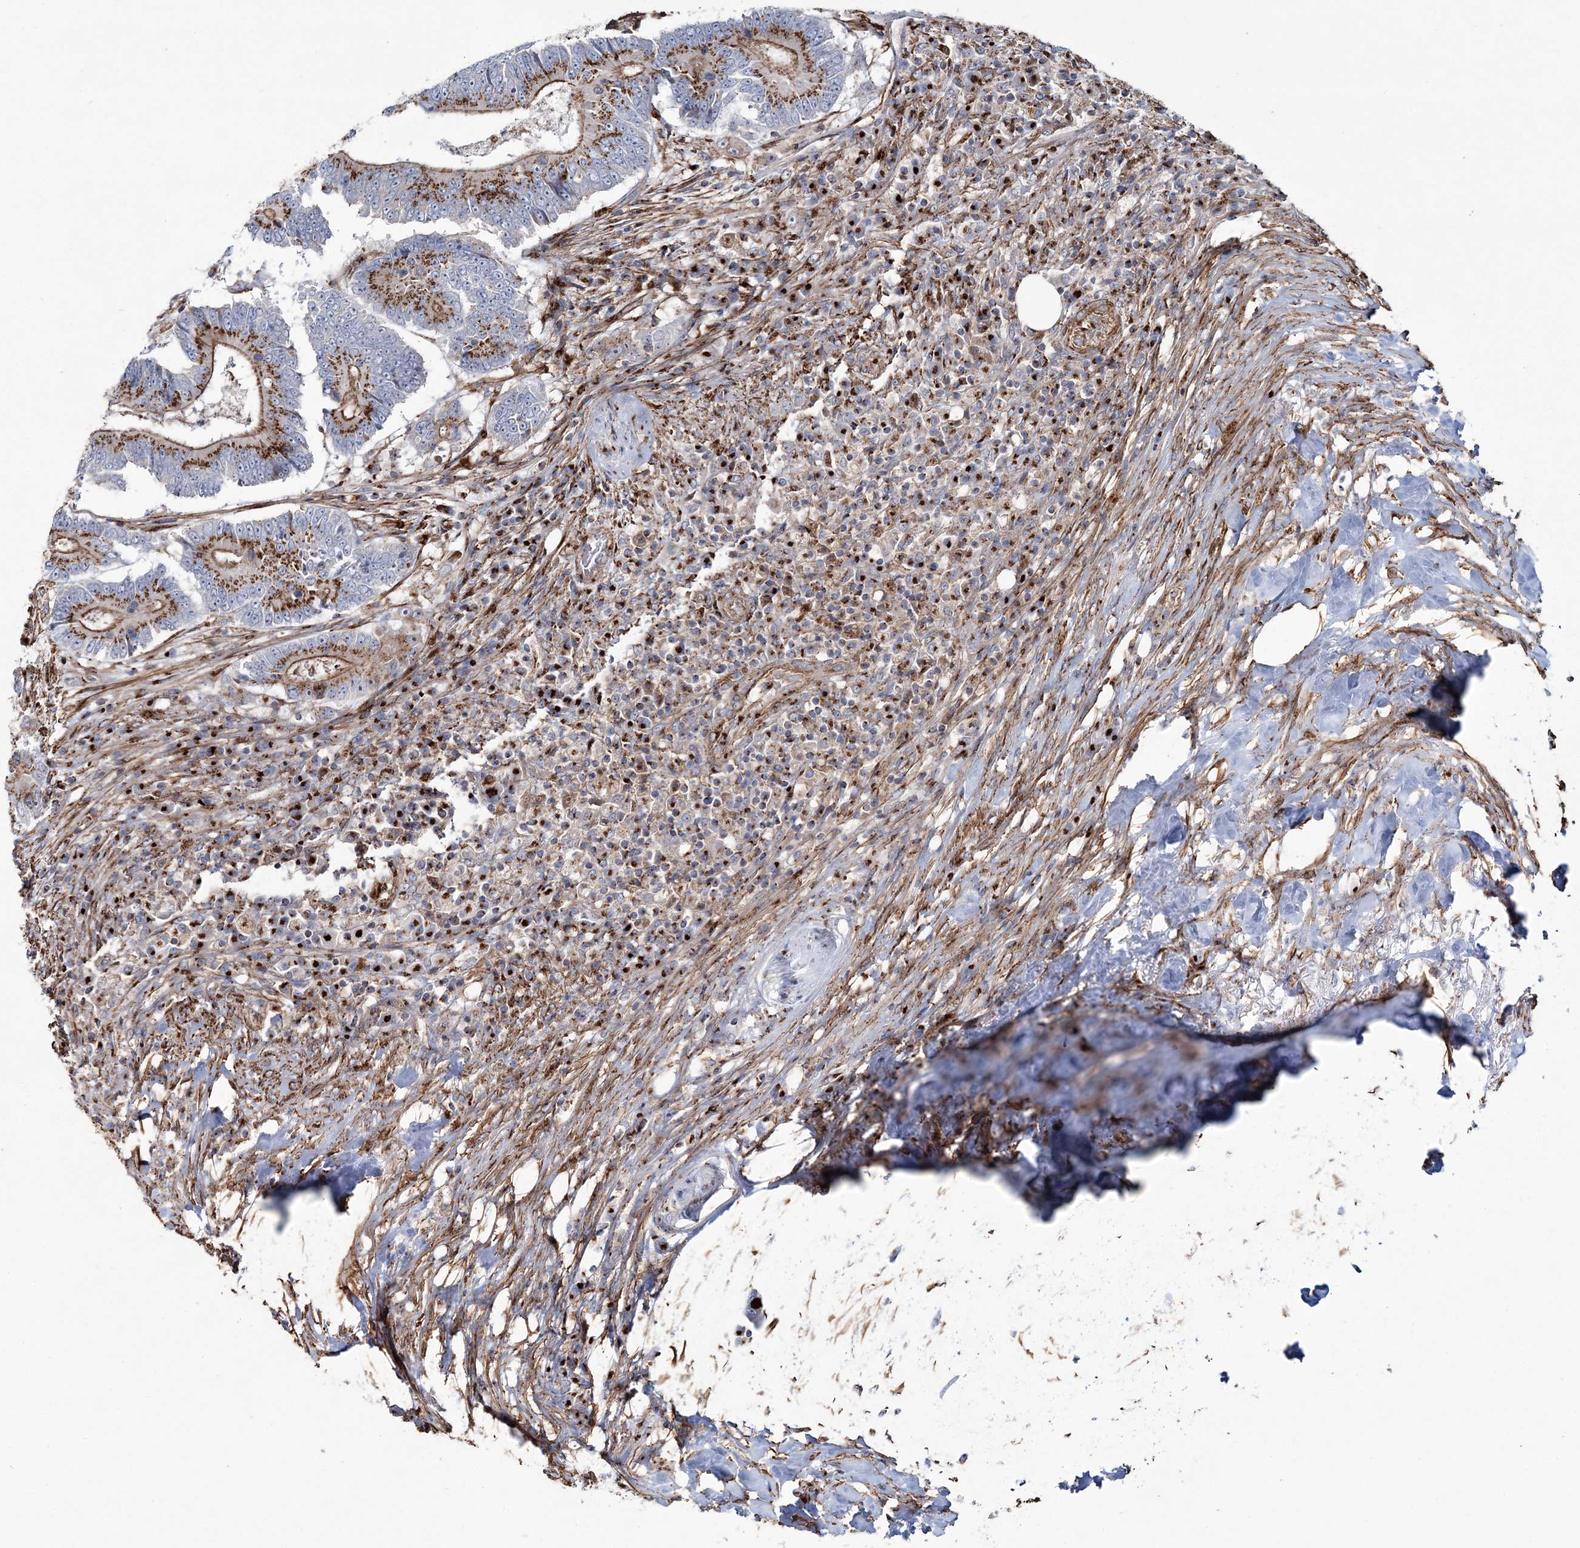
{"staining": {"intensity": "moderate", "quantity": ">75%", "location": "cytoplasmic/membranous"}, "tissue": "colorectal cancer", "cell_type": "Tumor cells", "image_type": "cancer", "snomed": [{"axis": "morphology", "description": "Adenocarcinoma, NOS"}, {"axis": "topography", "description": "Colon"}], "caption": "IHC histopathology image of neoplastic tissue: human adenocarcinoma (colorectal) stained using IHC demonstrates medium levels of moderate protein expression localized specifically in the cytoplasmic/membranous of tumor cells, appearing as a cytoplasmic/membranous brown color.", "gene": "MAN1A2", "patient": {"sex": "male", "age": 83}}